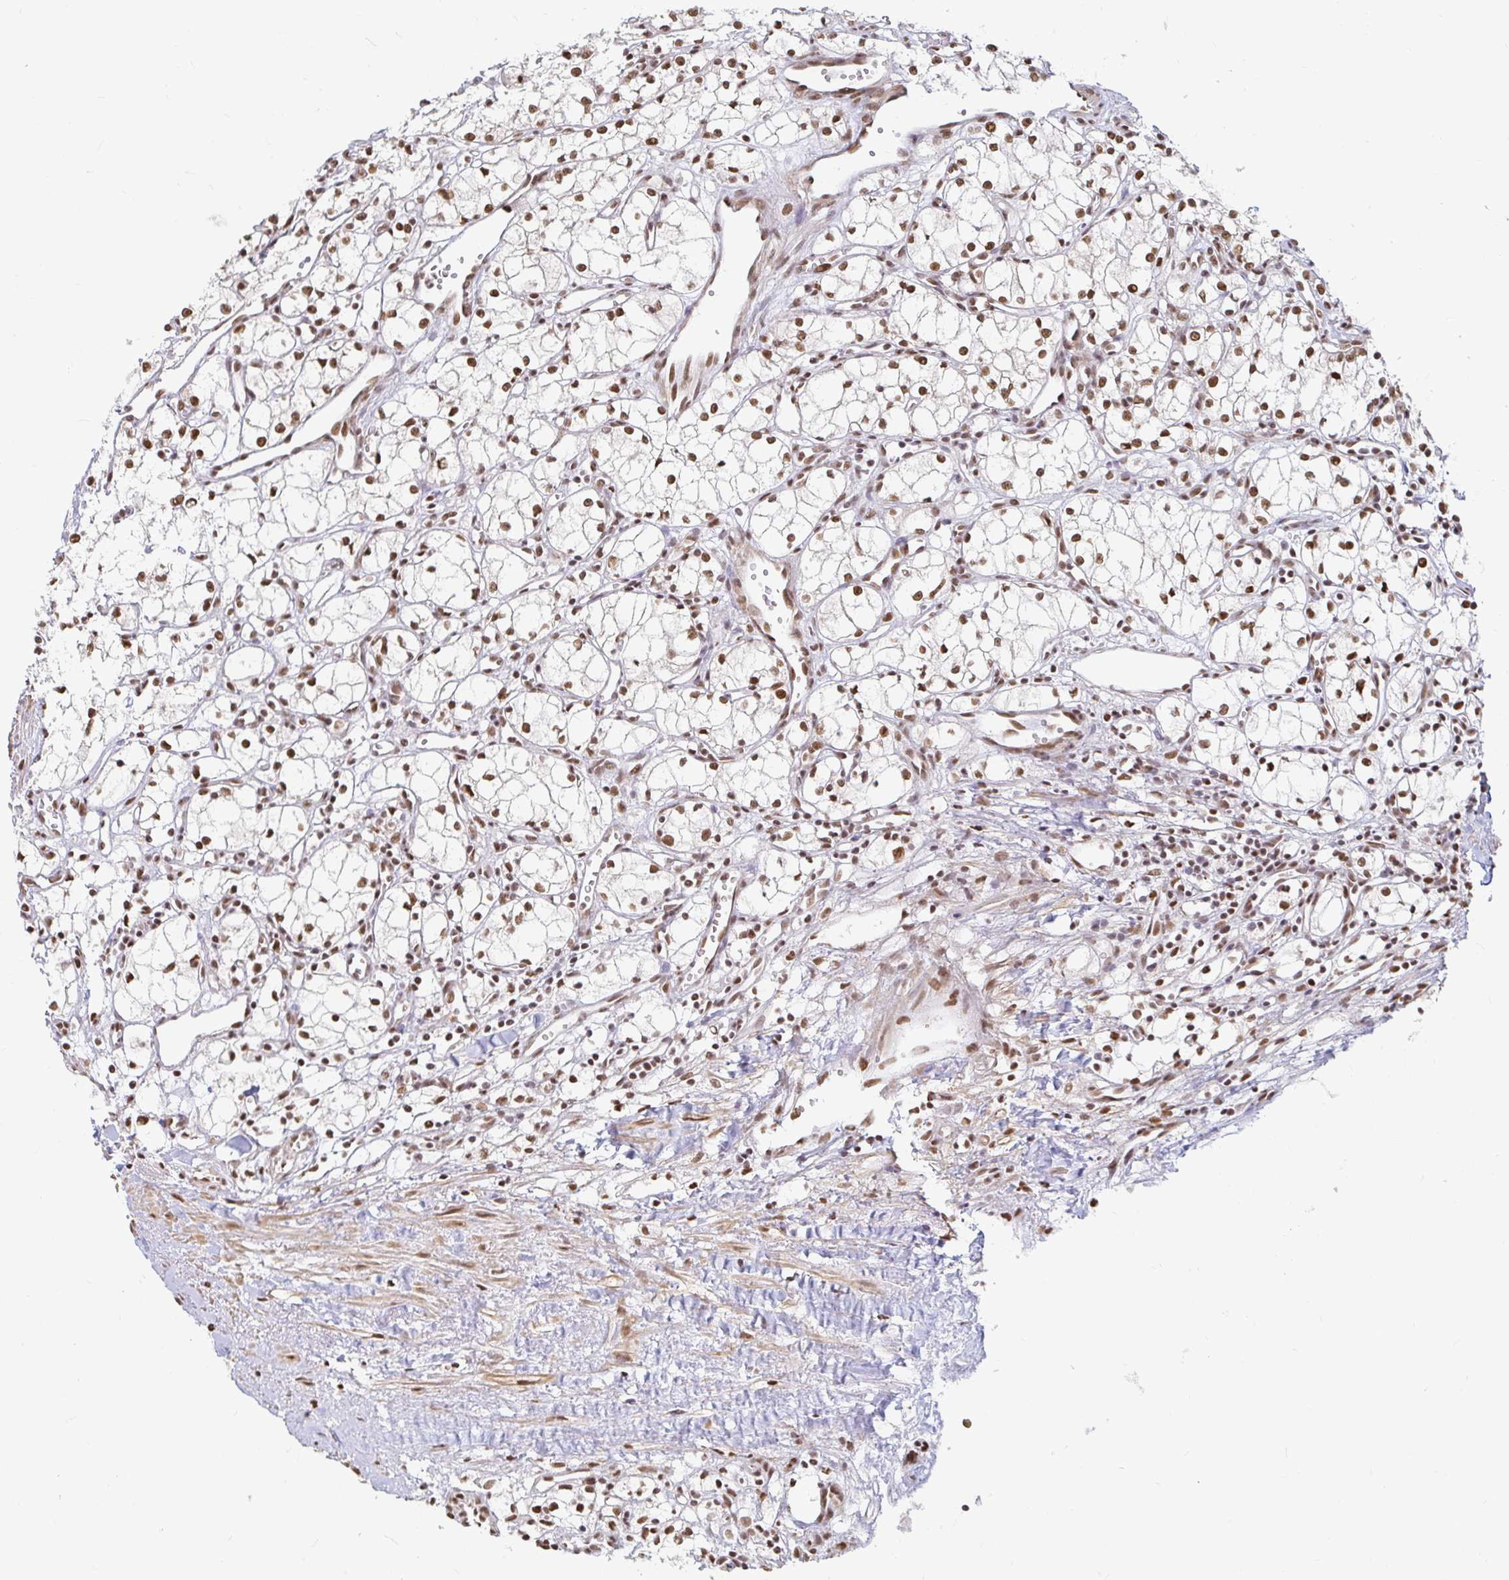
{"staining": {"intensity": "moderate", "quantity": ">75%", "location": "nuclear"}, "tissue": "renal cancer", "cell_type": "Tumor cells", "image_type": "cancer", "snomed": [{"axis": "morphology", "description": "Adenocarcinoma, NOS"}, {"axis": "topography", "description": "Kidney"}], "caption": "Protein expression analysis of human renal adenocarcinoma reveals moderate nuclear staining in about >75% of tumor cells.", "gene": "HNRNPU", "patient": {"sex": "male", "age": 59}}